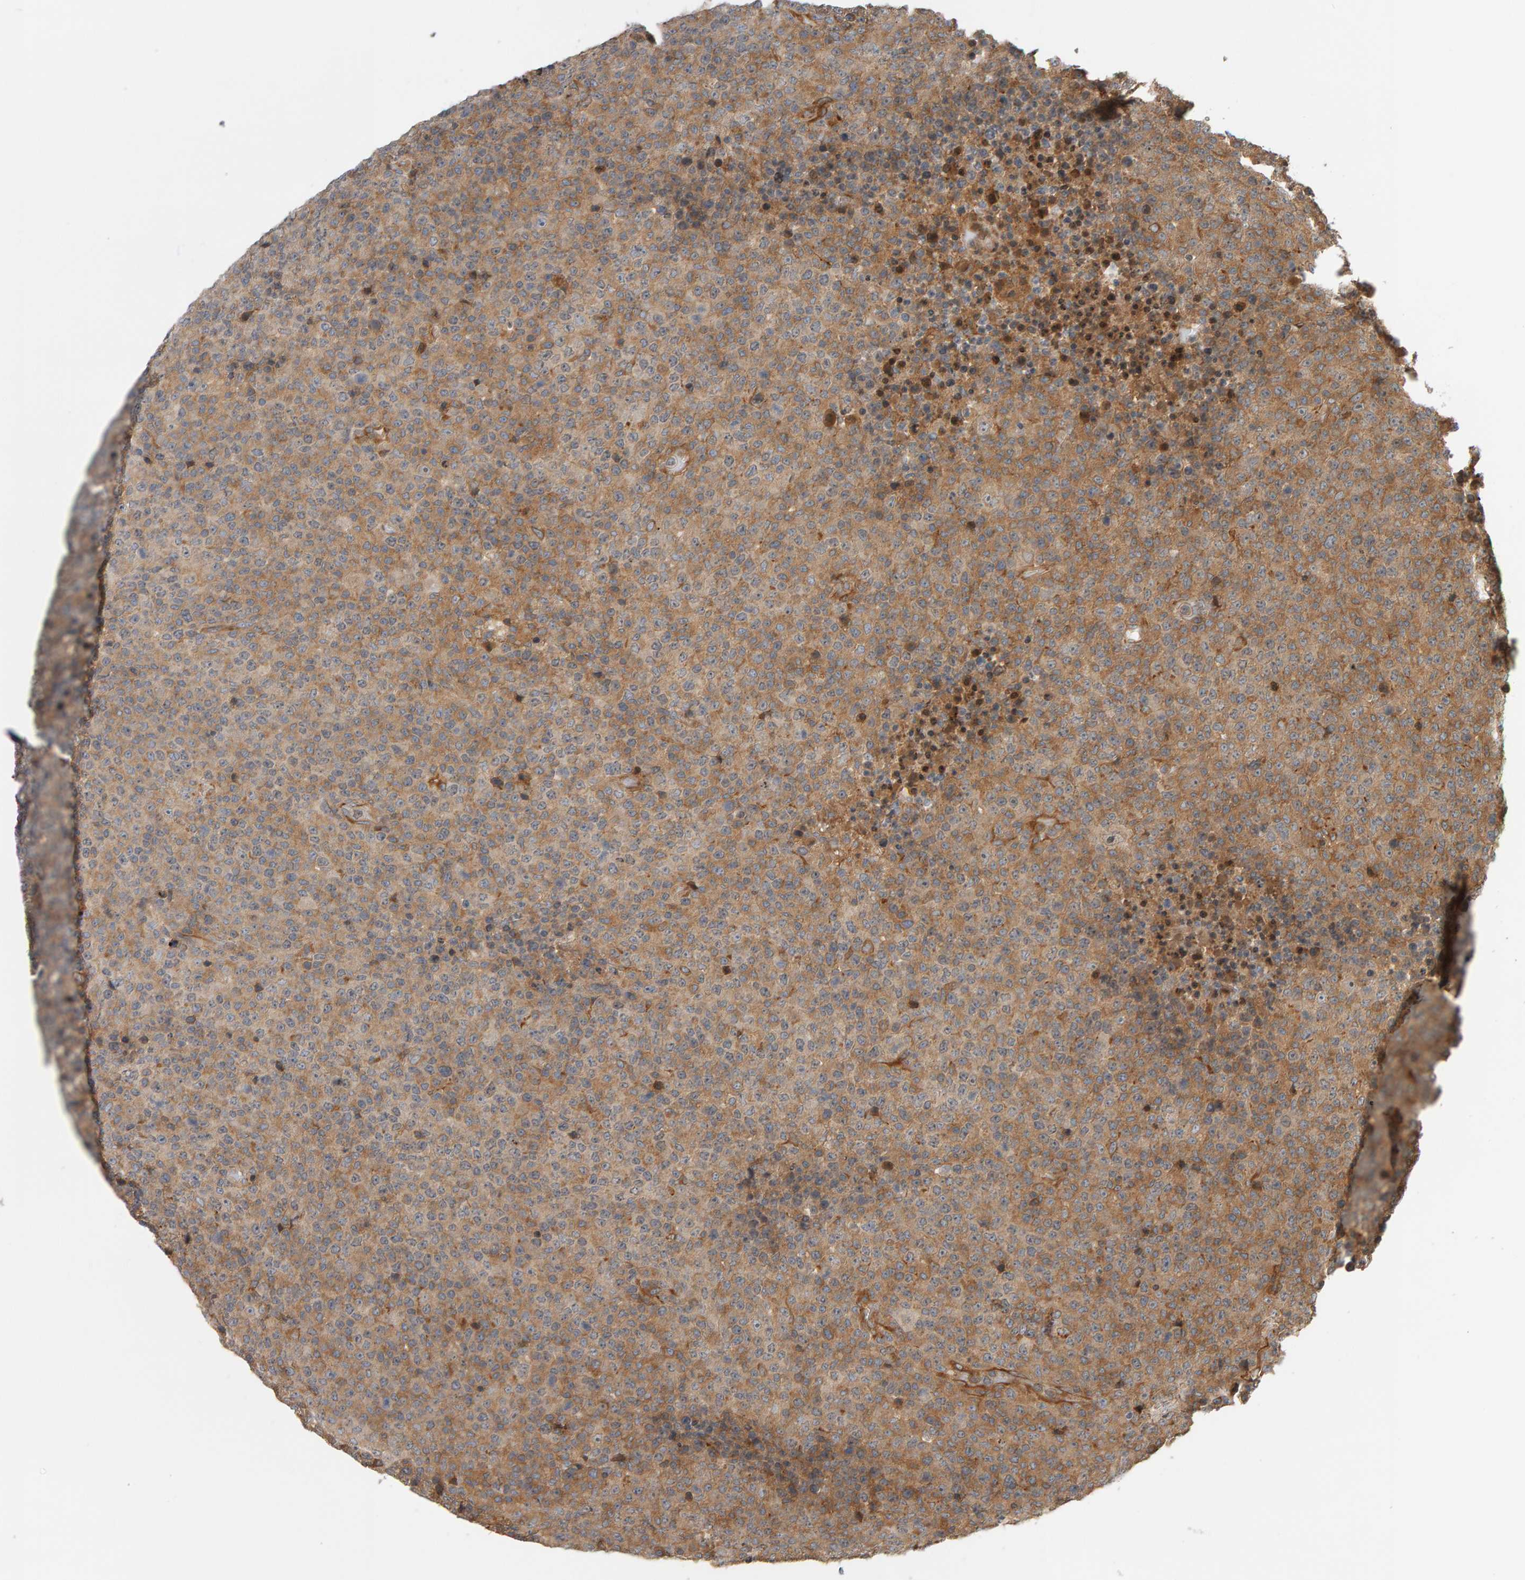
{"staining": {"intensity": "moderate", "quantity": "25%-75%", "location": "cytoplasmic/membranous"}, "tissue": "lymphoma", "cell_type": "Tumor cells", "image_type": "cancer", "snomed": [{"axis": "morphology", "description": "Malignant lymphoma, non-Hodgkin's type, High grade"}, {"axis": "topography", "description": "Lymph node"}], "caption": "Protein expression analysis of human lymphoma reveals moderate cytoplasmic/membranous positivity in about 25%-75% of tumor cells.", "gene": "C9orf72", "patient": {"sex": "male", "age": 13}}